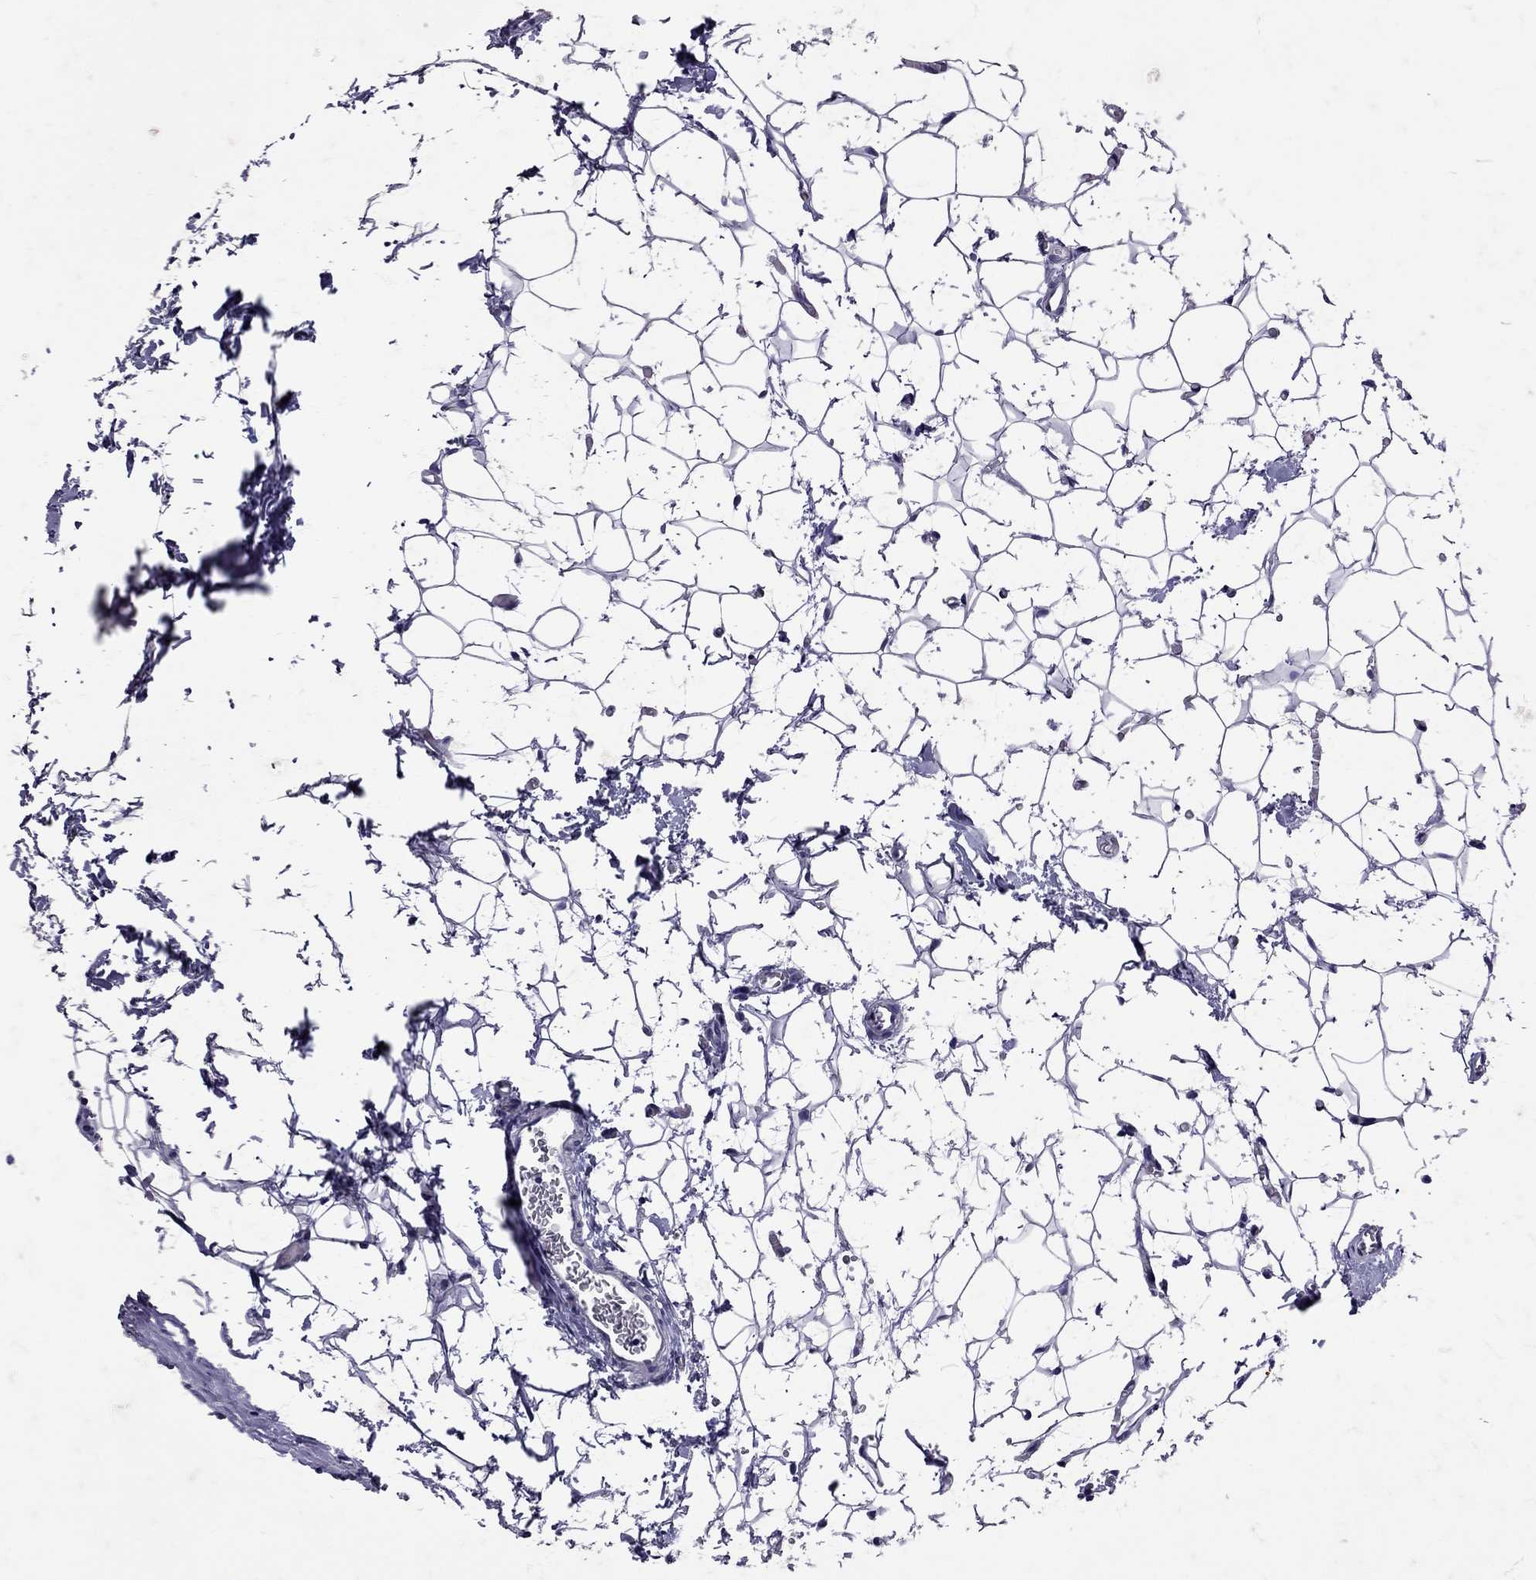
{"staining": {"intensity": "negative", "quantity": "none", "location": "none"}, "tissue": "lymph node", "cell_type": "Germinal center cells", "image_type": "normal", "snomed": [{"axis": "morphology", "description": "Normal tissue, NOS"}, {"axis": "topography", "description": "Lymph node"}], "caption": "Human lymph node stained for a protein using immunohistochemistry (IHC) demonstrates no staining in germinal center cells.", "gene": "SST", "patient": {"sex": "female", "age": 52}}